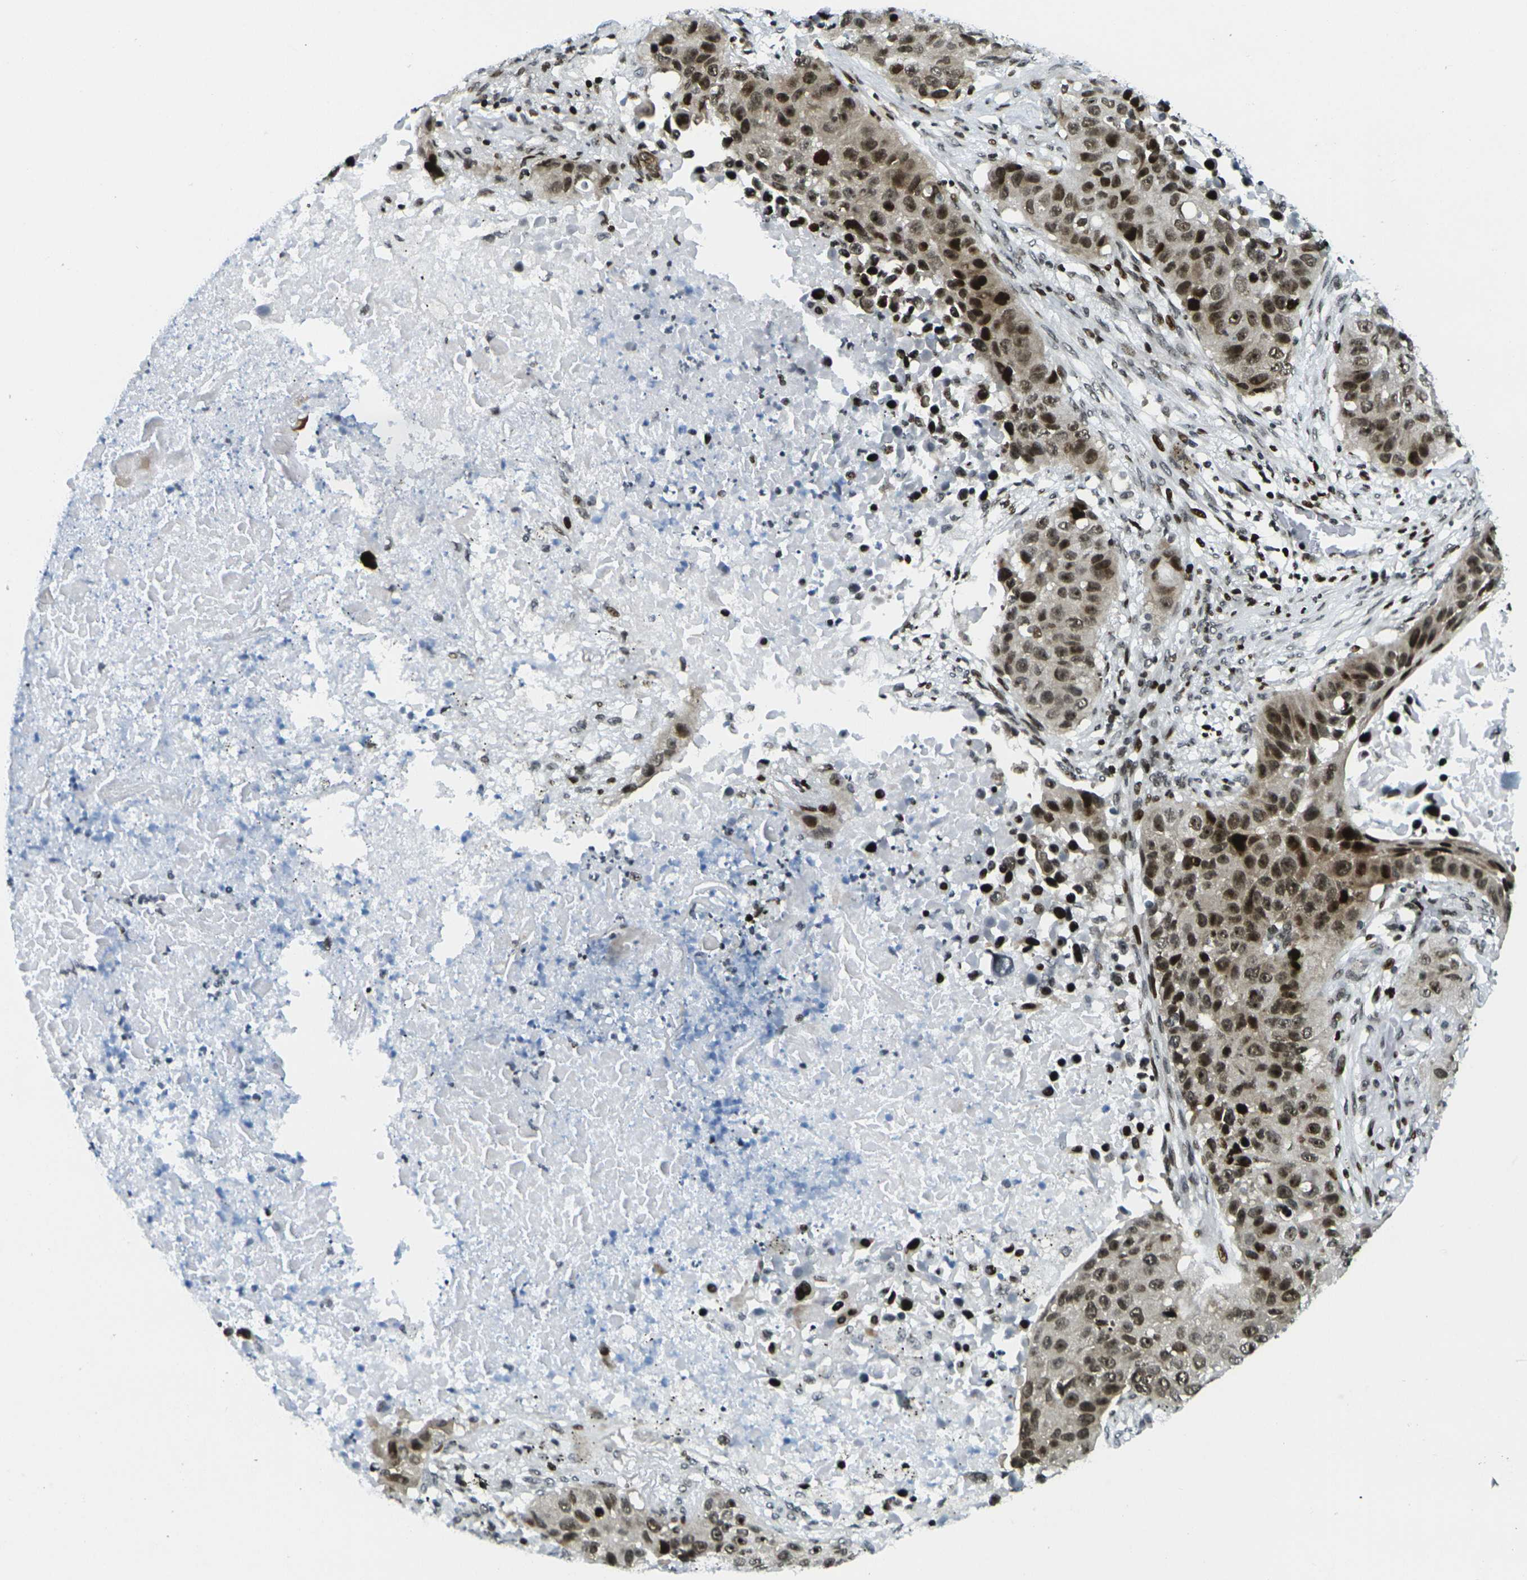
{"staining": {"intensity": "moderate", "quantity": ">75%", "location": "nuclear"}, "tissue": "lung cancer", "cell_type": "Tumor cells", "image_type": "cancer", "snomed": [{"axis": "morphology", "description": "Squamous cell carcinoma, NOS"}, {"axis": "topography", "description": "Lung"}], "caption": "Human lung cancer (squamous cell carcinoma) stained for a protein (brown) shows moderate nuclear positive staining in about >75% of tumor cells.", "gene": "H3-3A", "patient": {"sex": "male", "age": 57}}